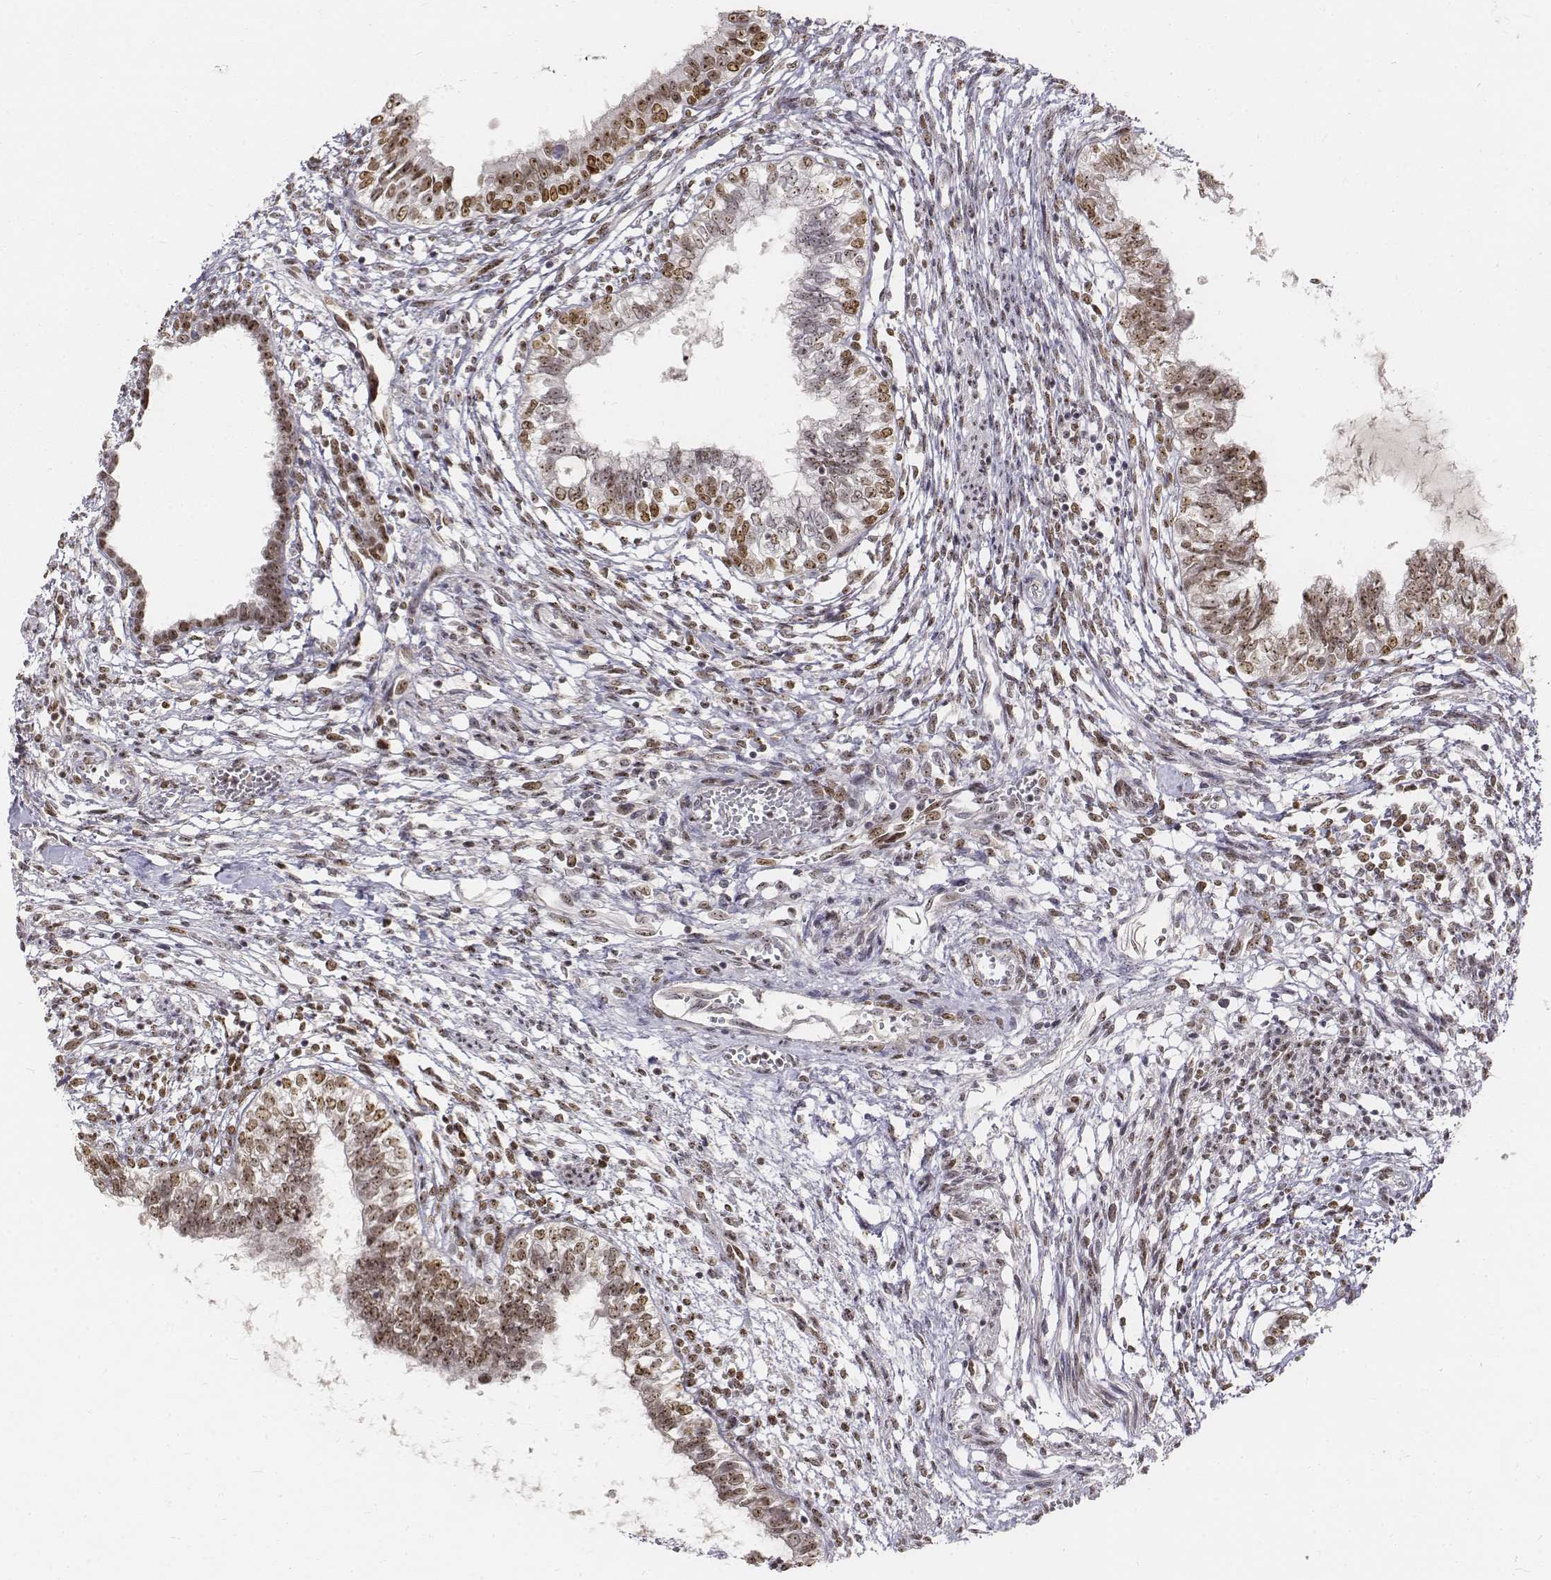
{"staining": {"intensity": "moderate", "quantity": ">75%", "location": "nuclear"}, "tissue": "testis cancer", "cell_type": "Tumor cells", "image_type": "cancer", "snomed": [{"axis": "morphology", "description": "Carcinoma, Embryonal, NOS"}, {"axis": "topography", "description": "Testis"}], "caption": "Human embryonal carcinoma (testis) stained with a protein marker shows moderate staining in tumor cells.", "gene": "PHF6", "patient": {"sex": "male", "age": 37}}